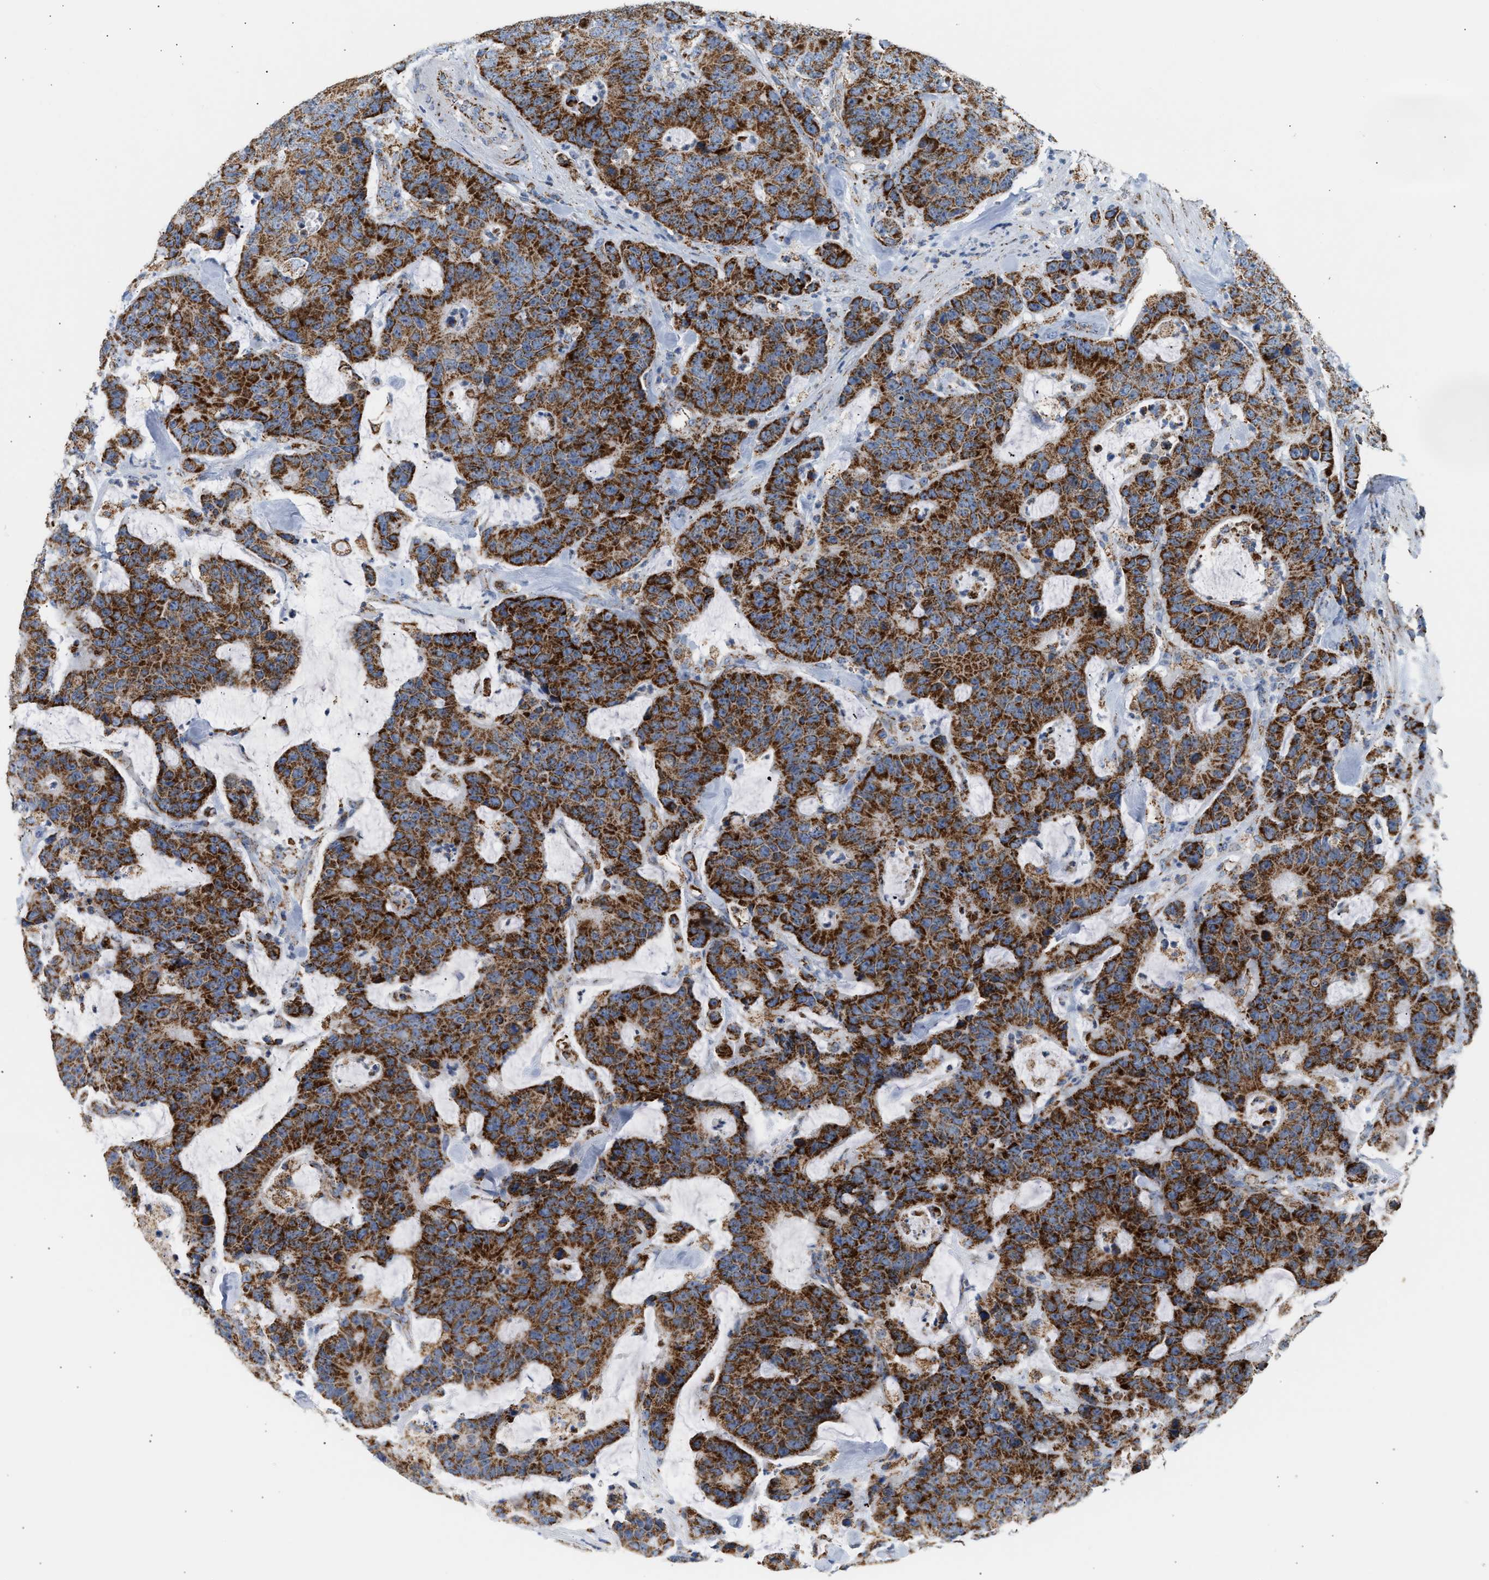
{"staining": {"intensity": "strong", "quantity": ">75%", "location": "cytoplasmic/membranous"}, "tissue": "colorectal cancer", "cell_type": "Tumor cells", "image_type": "cancer", "snomed": [{"axis": "morphology", "description": "Adenocarcinoma, NOS"}, {"axis": "topography", "description": "Colon"}], "caption": "Human adenocarcinoma (colorectal) stained with a brown dye reveals strong cytoplasmic/membranous positive expression in about >75% of tumor cells.", "gene": "OGDH", "patient": {"sex": "female", "age": 86}}